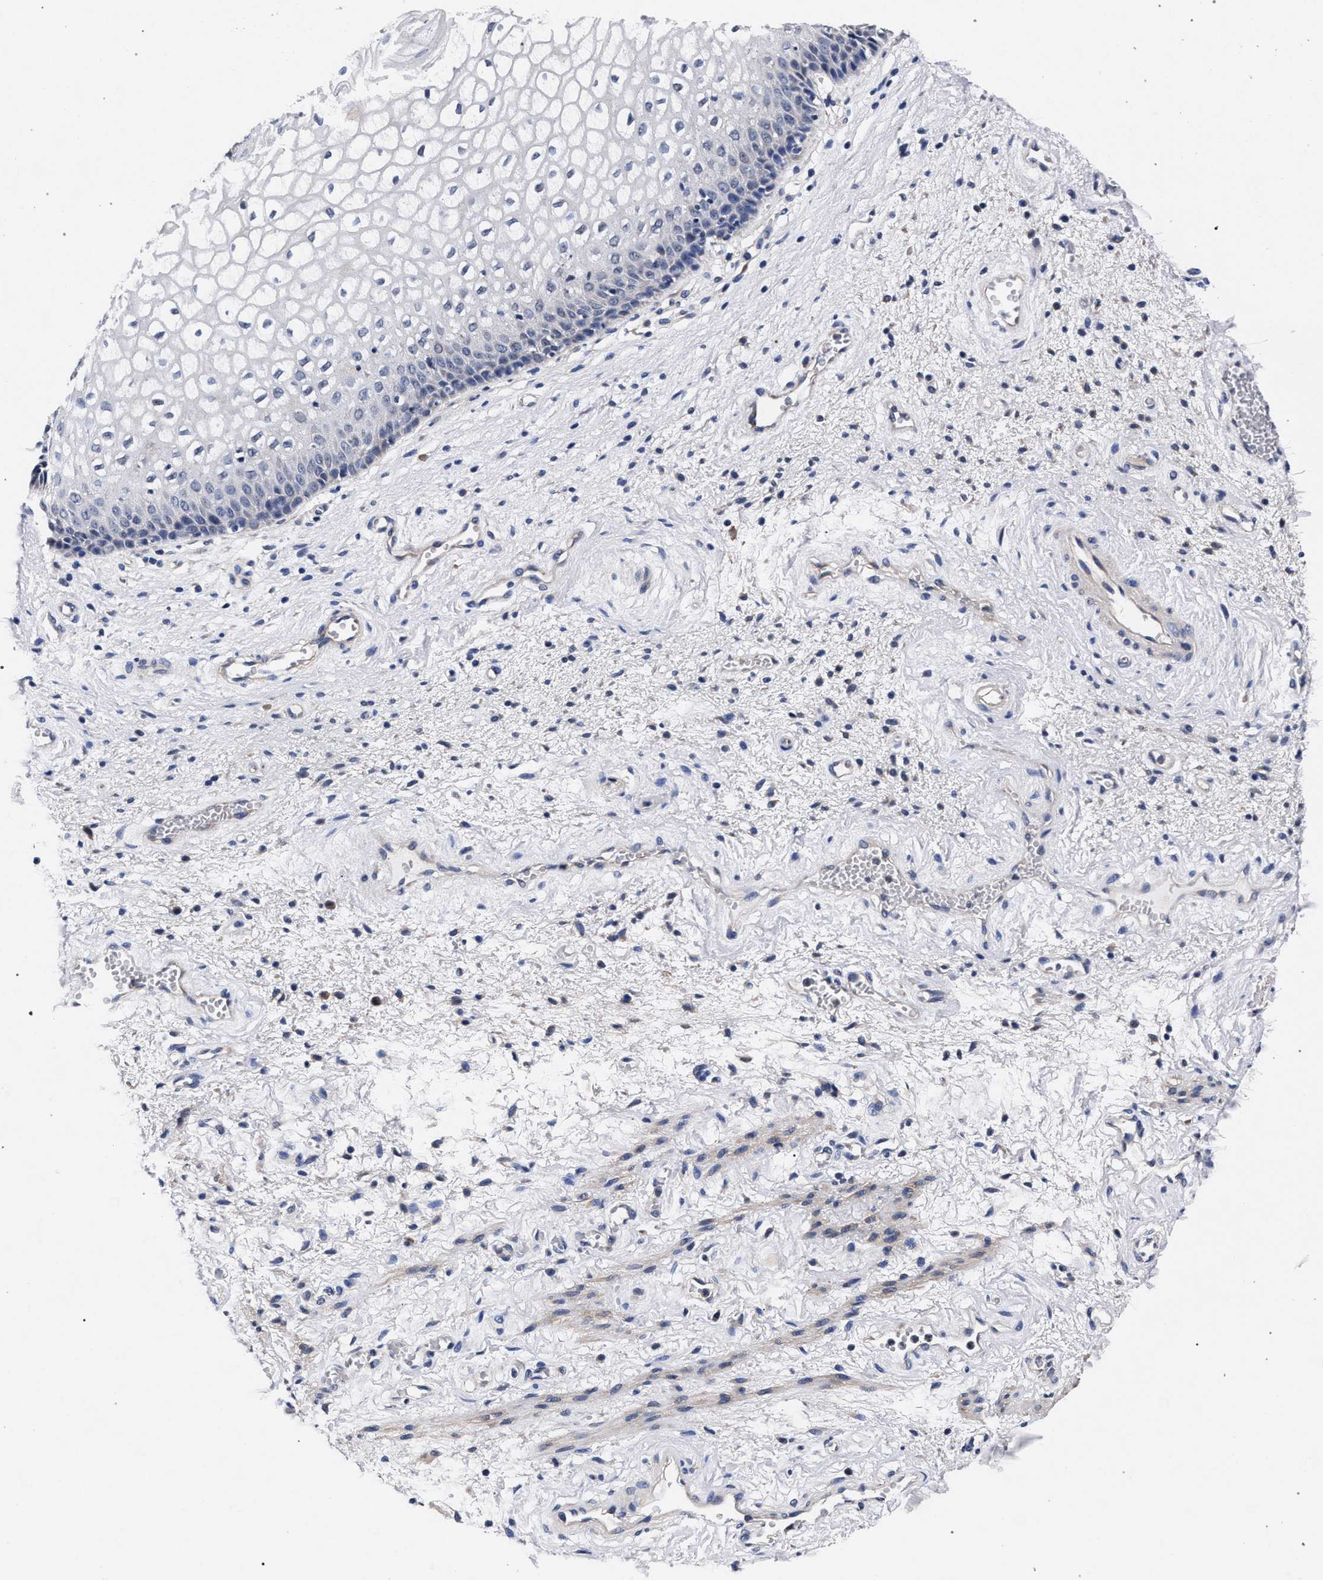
{"staining": {"intensity": "negative", "quantity": "none", "location": "none"}, "tissue": "vagina", "cell_type": "Squamous epithelial cells", "image_type": "normal", "snomed": [{"axis": "morphology", "description": "Normal tissue, NOS"}, {"axis": "topography", "description": "Vagina"}], "caption": "This is an IHC micrograph of unremarkable vagina. There is no staining in squamous epithelial cells.", "gene": "CFAP95", "patient": {"sex": "female", "age": 34}}